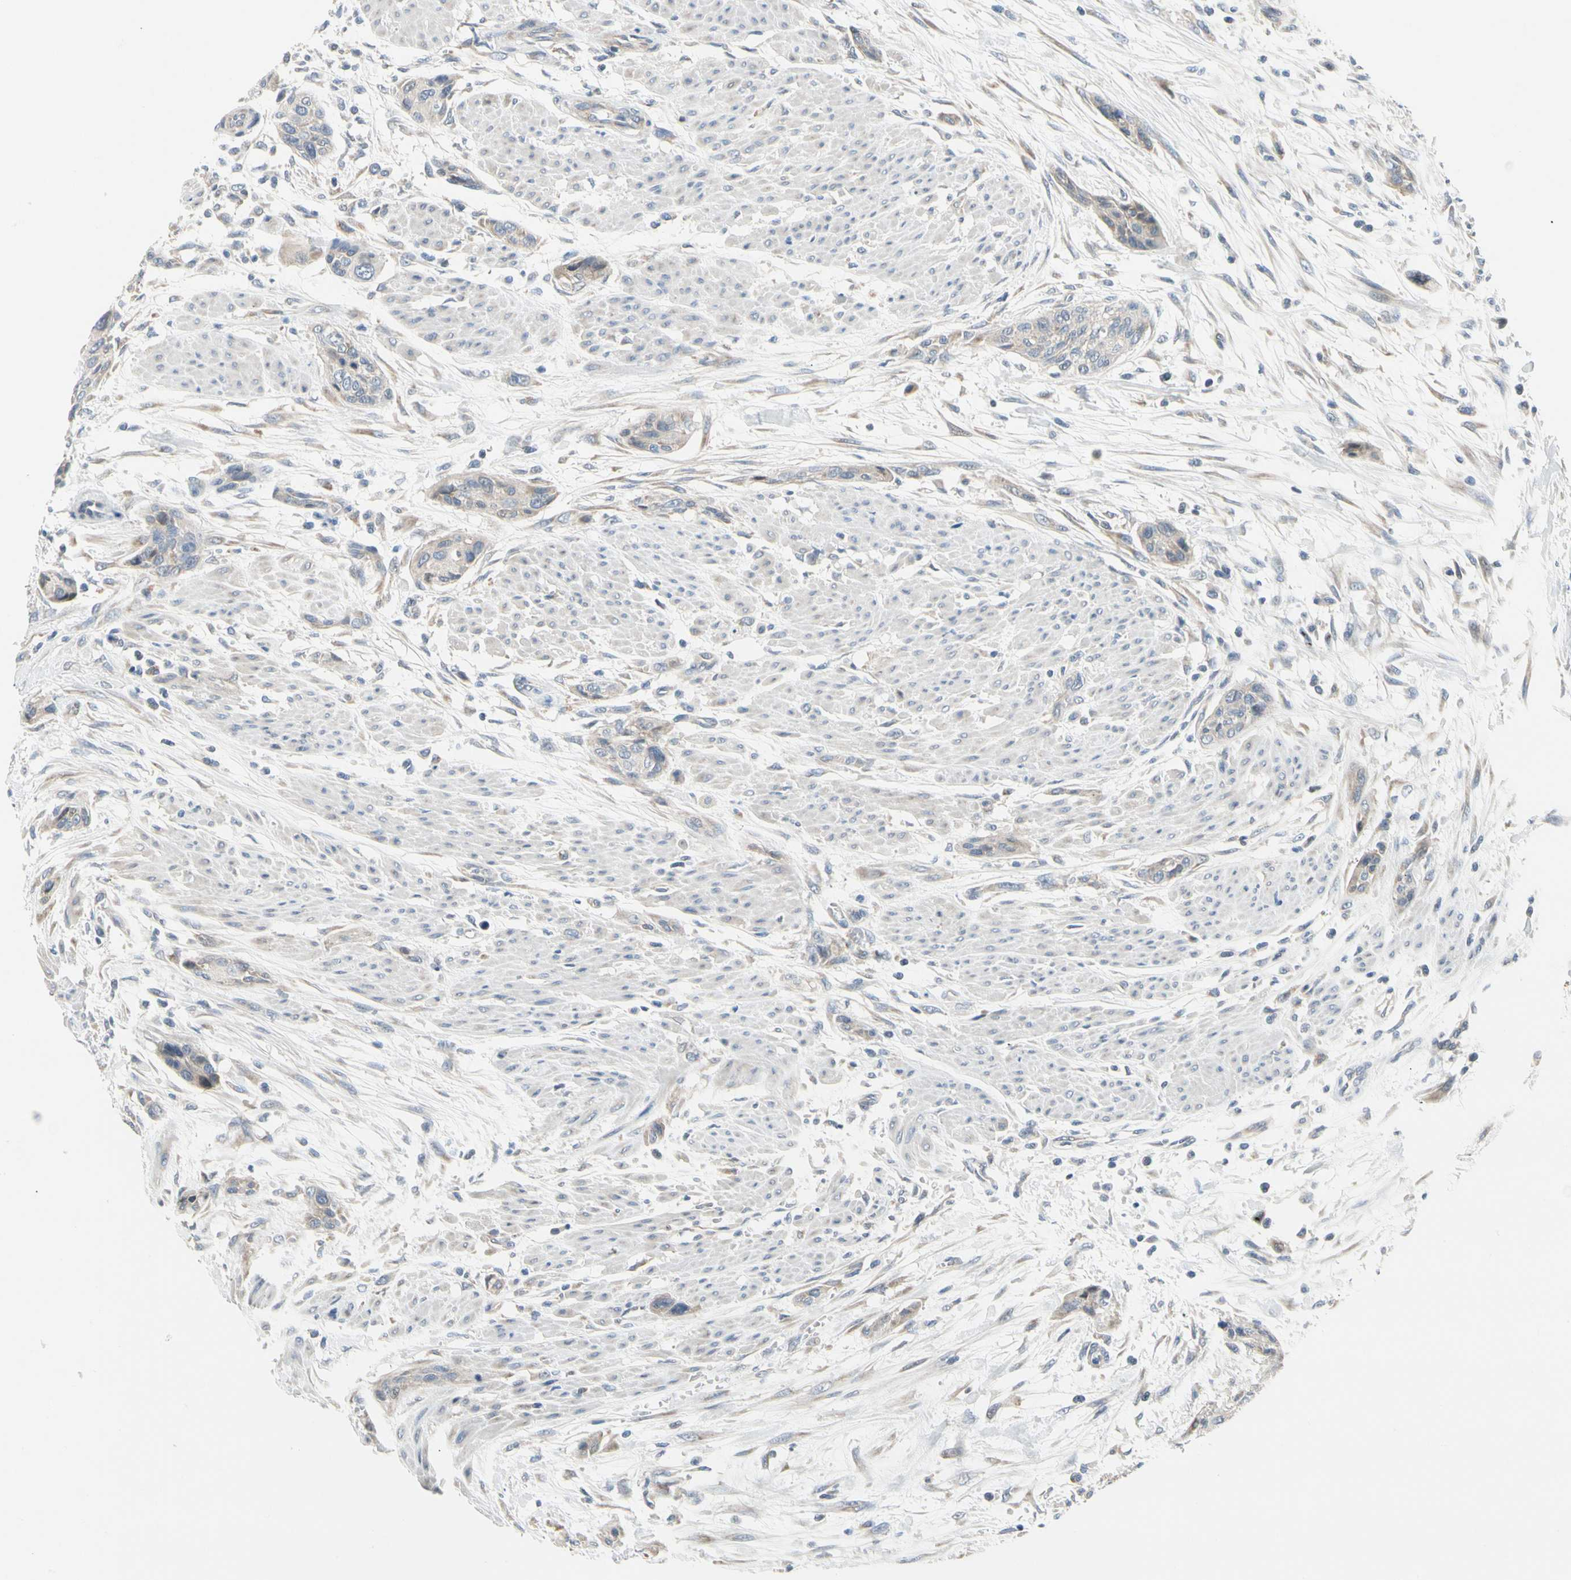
{"staining": {"intensity": "negative", "quantity": "none", "location": "none"}, "tissue": "urothelial cancer", "cell_type": "Tumor cells", "image_type": "cancer", "snomed": [{"axis": "morphology", "description": "Urothelial carcinoma, High grade"}, {"axis": "topography", "description": "Urinary bladder"}], "caption": "This is an immunohistochemistry (IHC) photomicrograph of urothelial carcinoma (high-grade). There is no positivity in tumor cells.", "gene": "NFASC", "patient": {"sex": "male", "age": 35}}